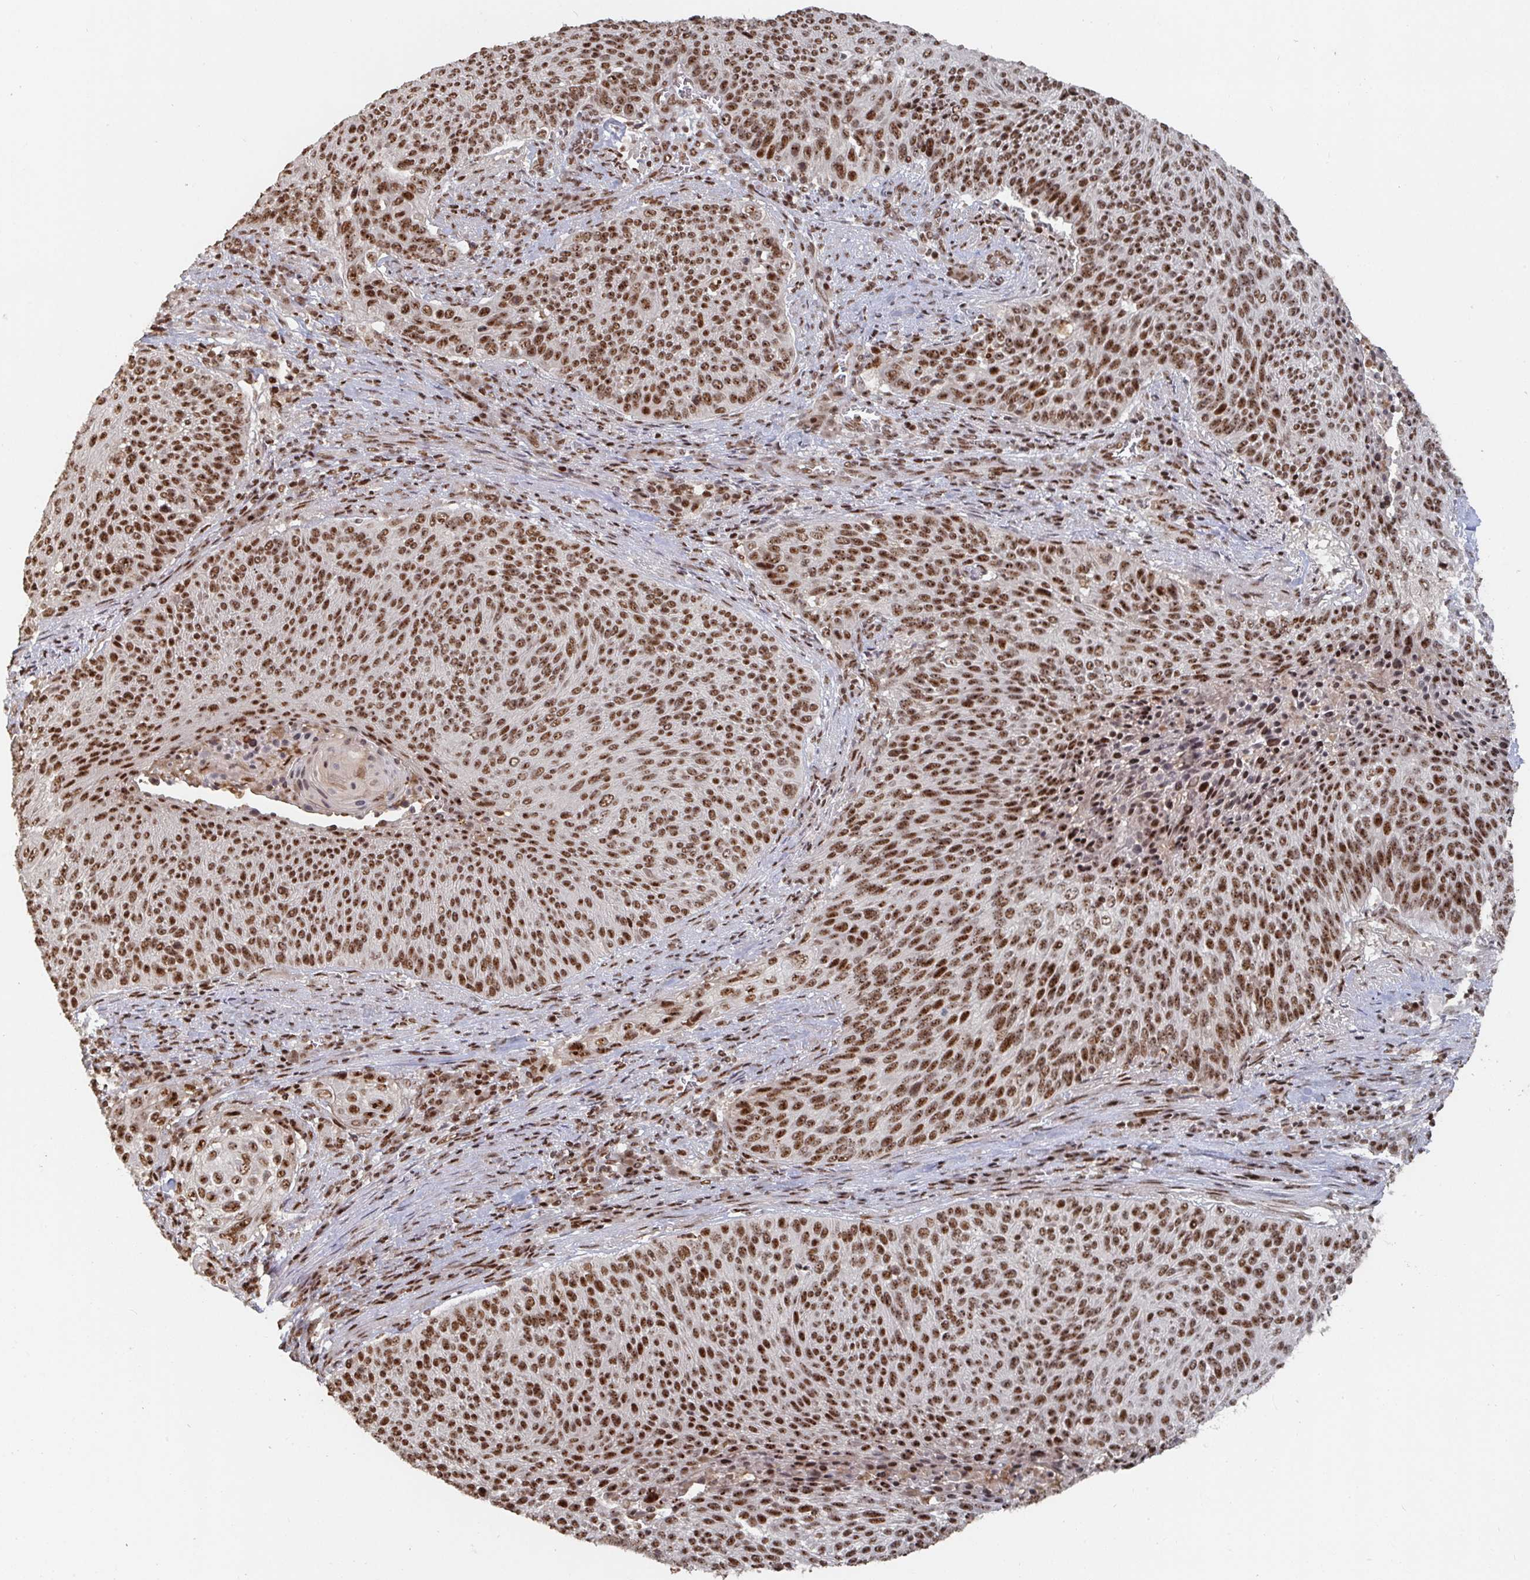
{"staining": {"intensity": "strong", "quantity": ">75%", "location": "nuclear"}, "tissue": "cervical cancer", "cell_type": "Tumor cells", "image_type": "cancer", "snomed": [{"axis": "morphology", "description": "Squamous cell carcinoma, NOS"}, {"axis": "topography", "description": "Cervix"}], "caption": "Brown immunohistochemical staining in cervical cancer (squamous cell carcinoma) shows strong nuclear positivity in about >75% of tumor cells.", "gene": "ZDHHC12", "patient": {"sex": "female", "age": 31}}